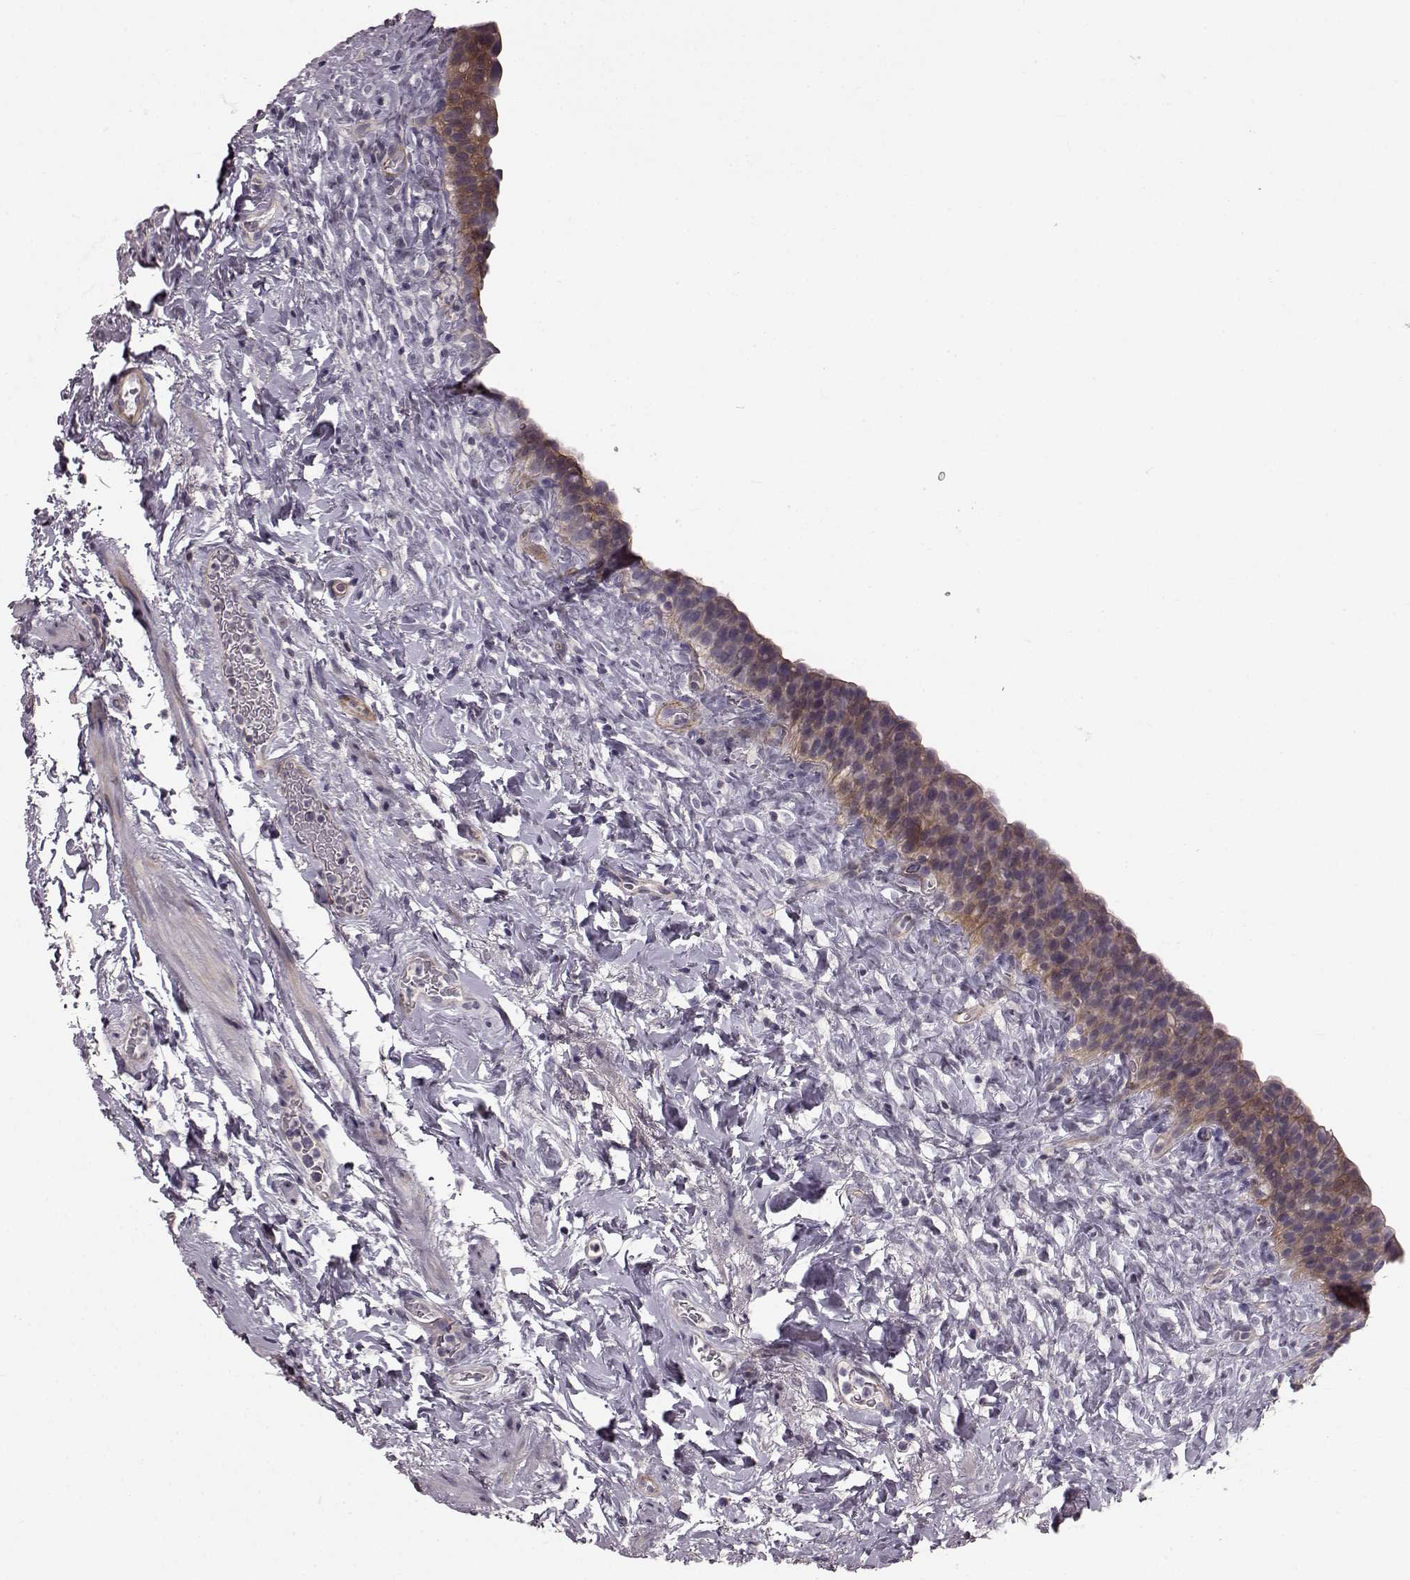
{"staining": {"intensity": "weak", "quantity": "25%-75%", "location": "cytoplasmic/membranous"}, "tissue": "urinary bladder", "cell_type": "Urothelial cells", "image_type": "normal", "snomed": [{"axis": "morphology", "description": "Normal tissue, NOS"}, {"axis": "topography", "description": "Urinary bladder"}], "caption": "Immunohistochemistry of normal urinary bladder exhibits low levels of weak cytoplasmic/membranous staining in about 25%-75% of urothelial cells.", "gene": "SLC22A18", "patient": {"sex": "male", "age": 76}}